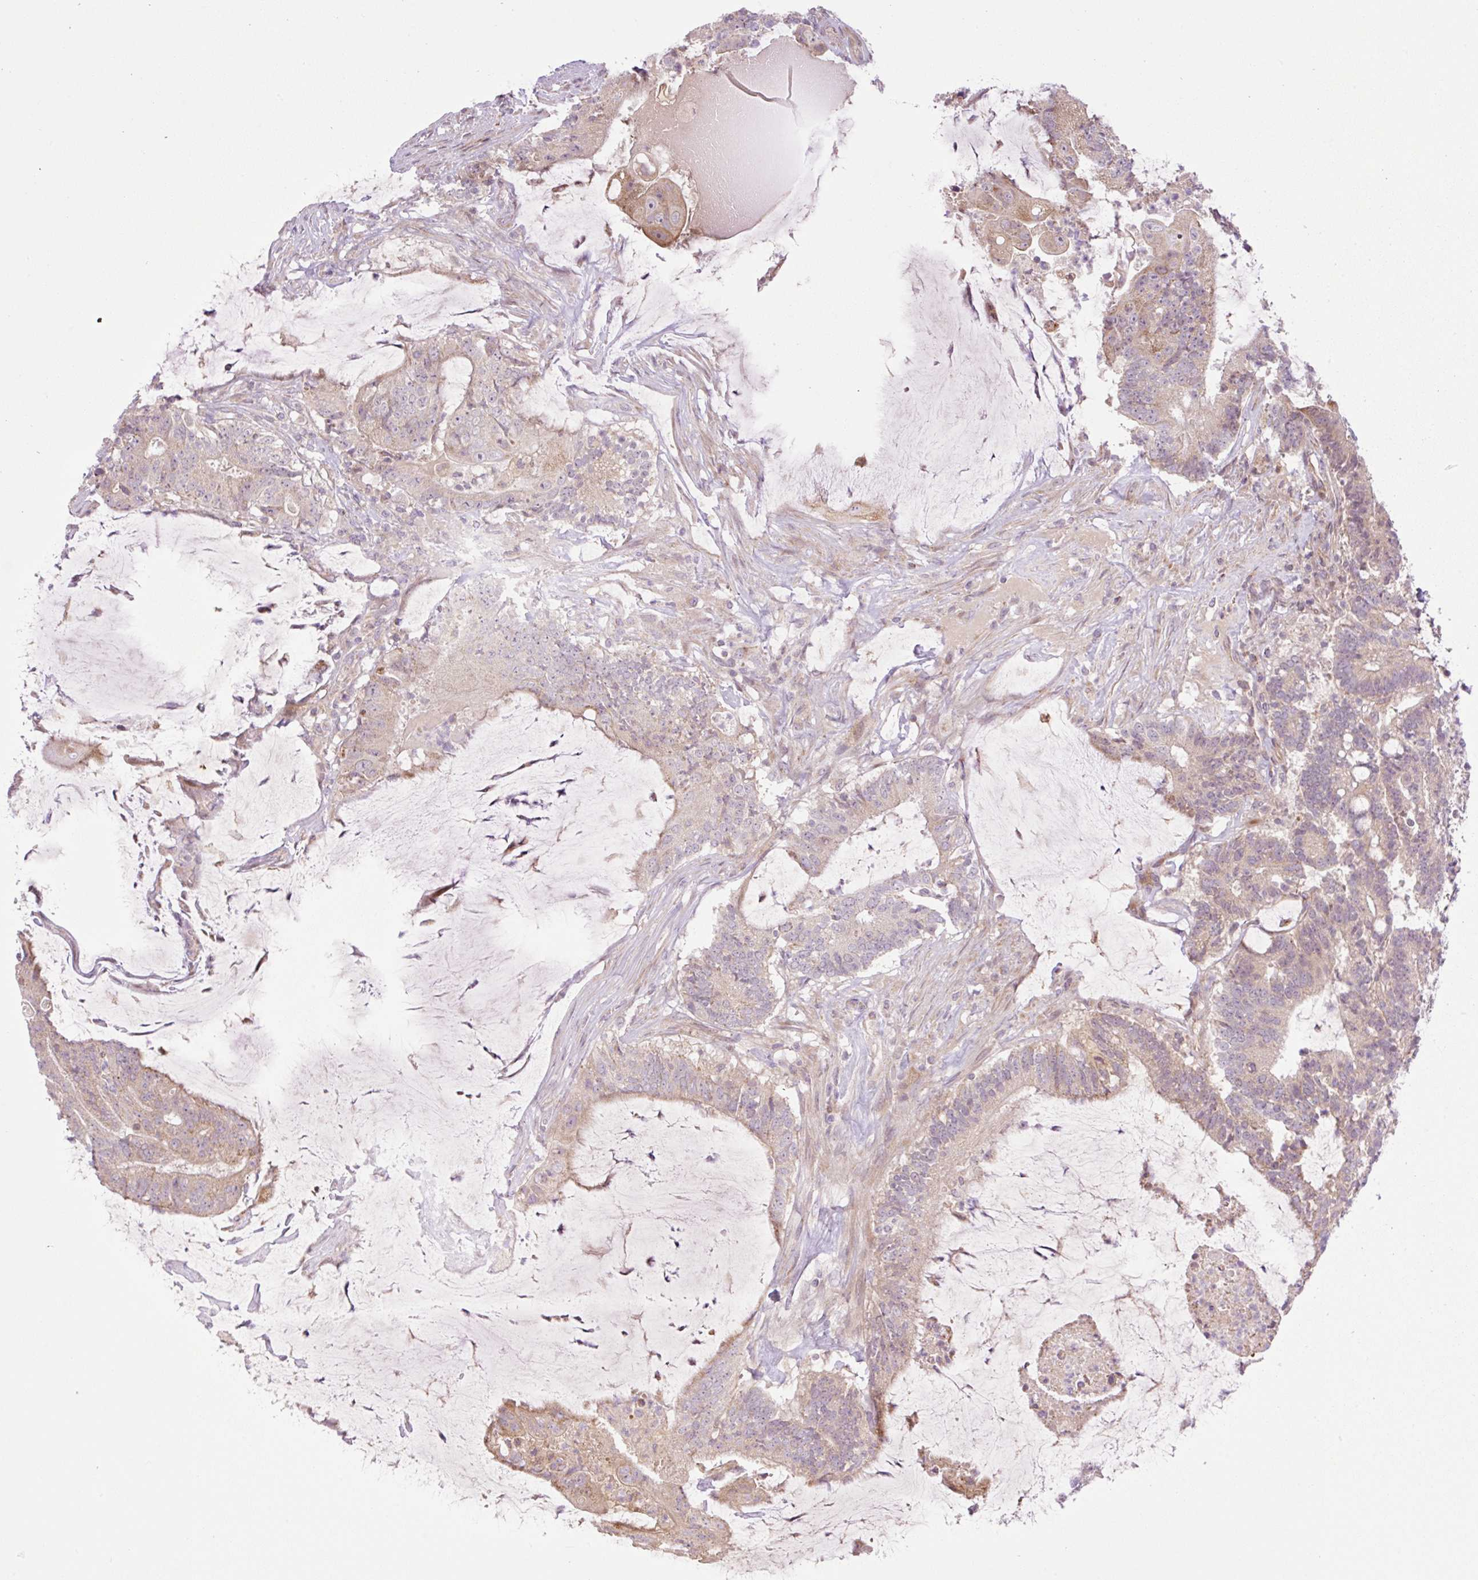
{"staining": {"intensity": "moderate", "quantity": "25%-75%", "location": "cytoplasmic/membranous"}, "tissue": "colorectal cancer", "cell_type": "Tumor cells", "image_type": "cancer", "snomed": [{"axis": "morphology", "description": "Adenocarcinoma, NOS"}, {"axis": "topography", "description": "Colon"}], "caption": "Colorectal cancer (adenocarcinoma) stained for a protein (brown) exhibits moderate cytoplasmic/membranous positive positivity in about 25%-75% of tumor cells.", "gene": "ZNF394", "patient": {"sex": "female", "age": 43}}